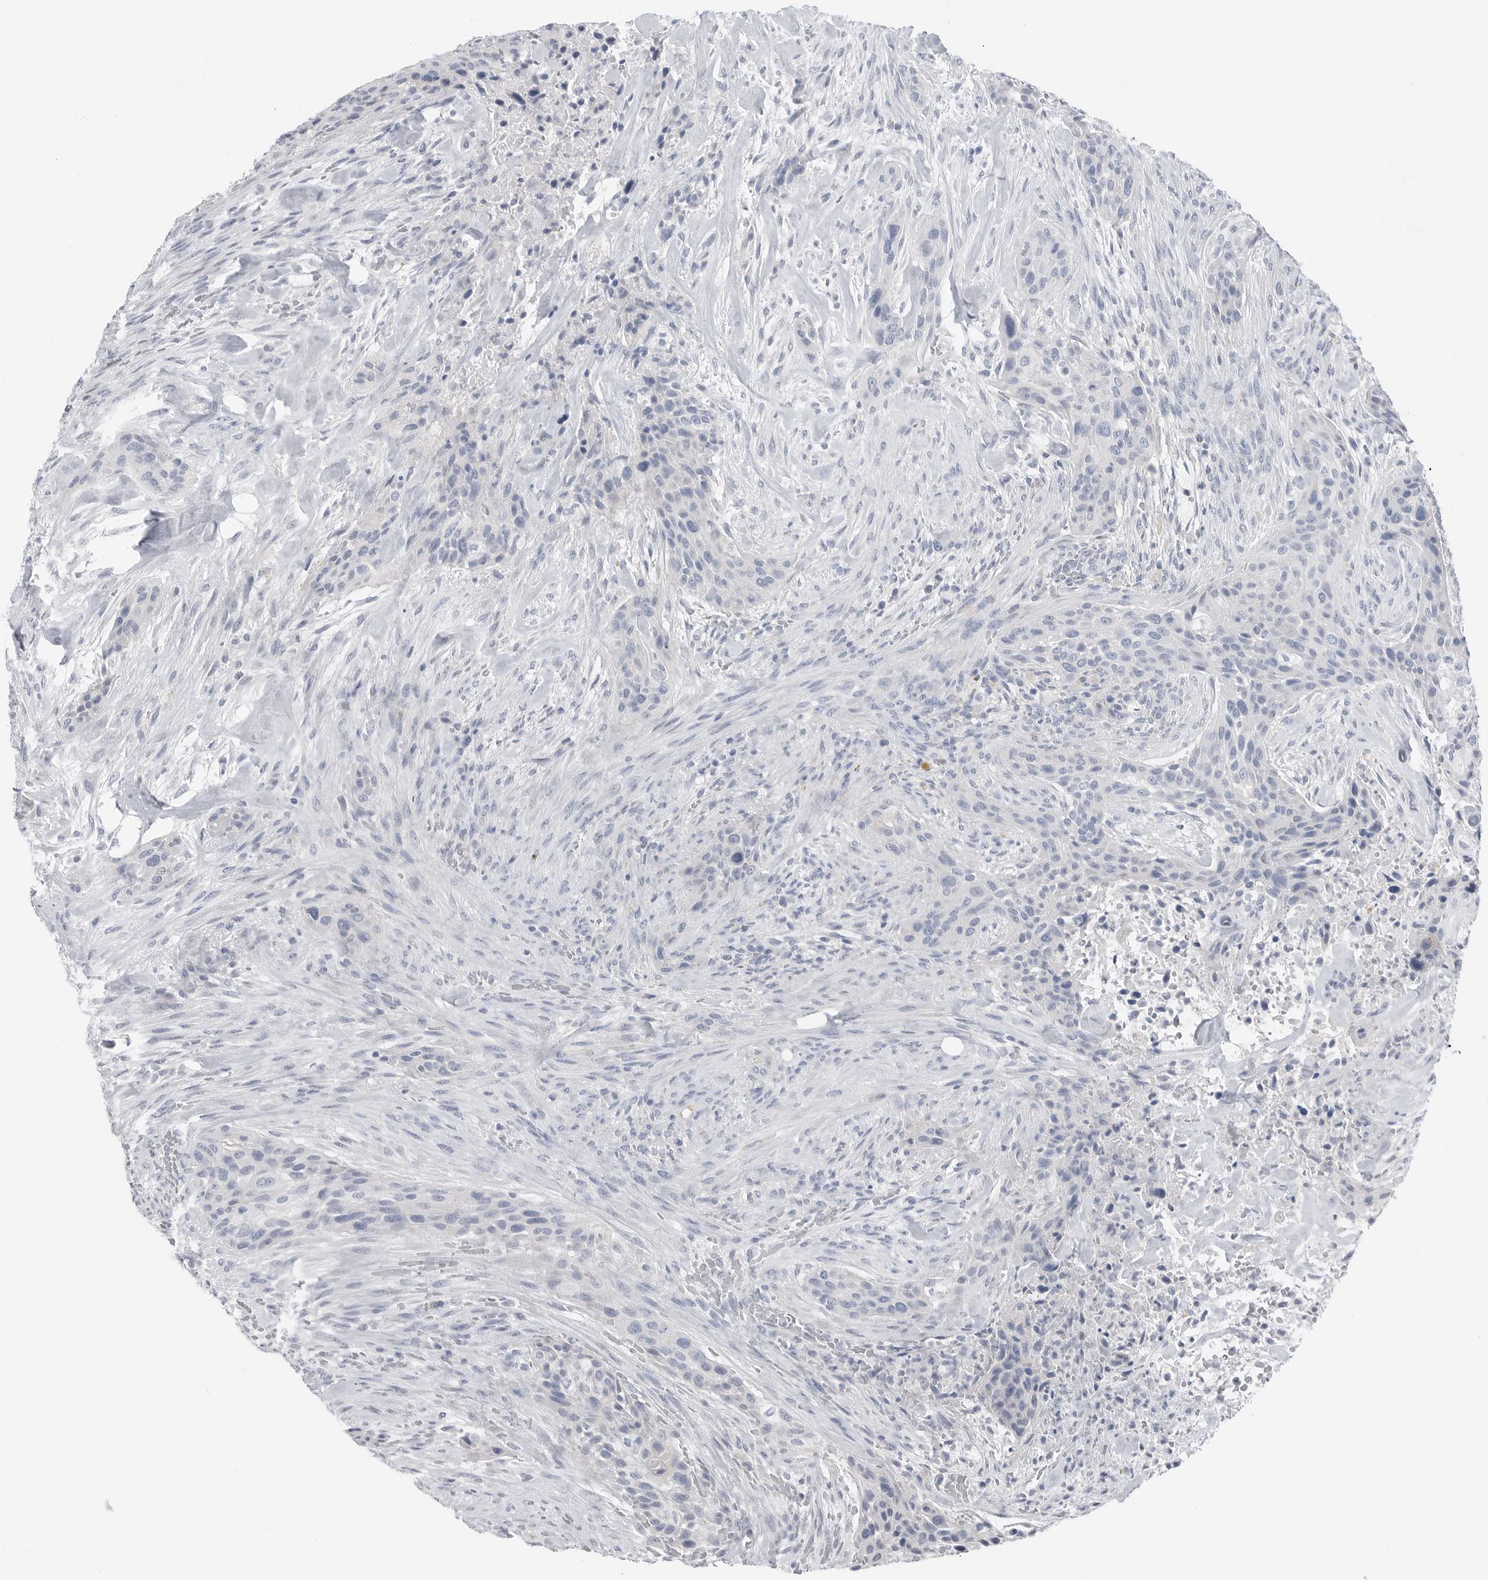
{"staining": {"intensity": "negative", "quantity": "none", "location": "none"}, "tissue": "urothelial cancer", "cell_type": "Tumor cells", "image_type": "cancer", "snomed": [{"axis": "morphology", "description": "Urothelial carcinoma, High grade"}, {"axis": "topography", "description": "Urinary bladder"}], "caption": "Immunohistochemistry (IHC) micrograph of human urothelial cancer stained for a protein (brown), which displays no positivity in tumor cells. (Stains: DAB (3,3'-diaminobenzidine) immunohistochemistry with hematoxylin counter stain, Microscopy: brightfield microscopy at high magnification).", "gene": "ABHD12", "patient": {"sex": "male", "age": 35}}